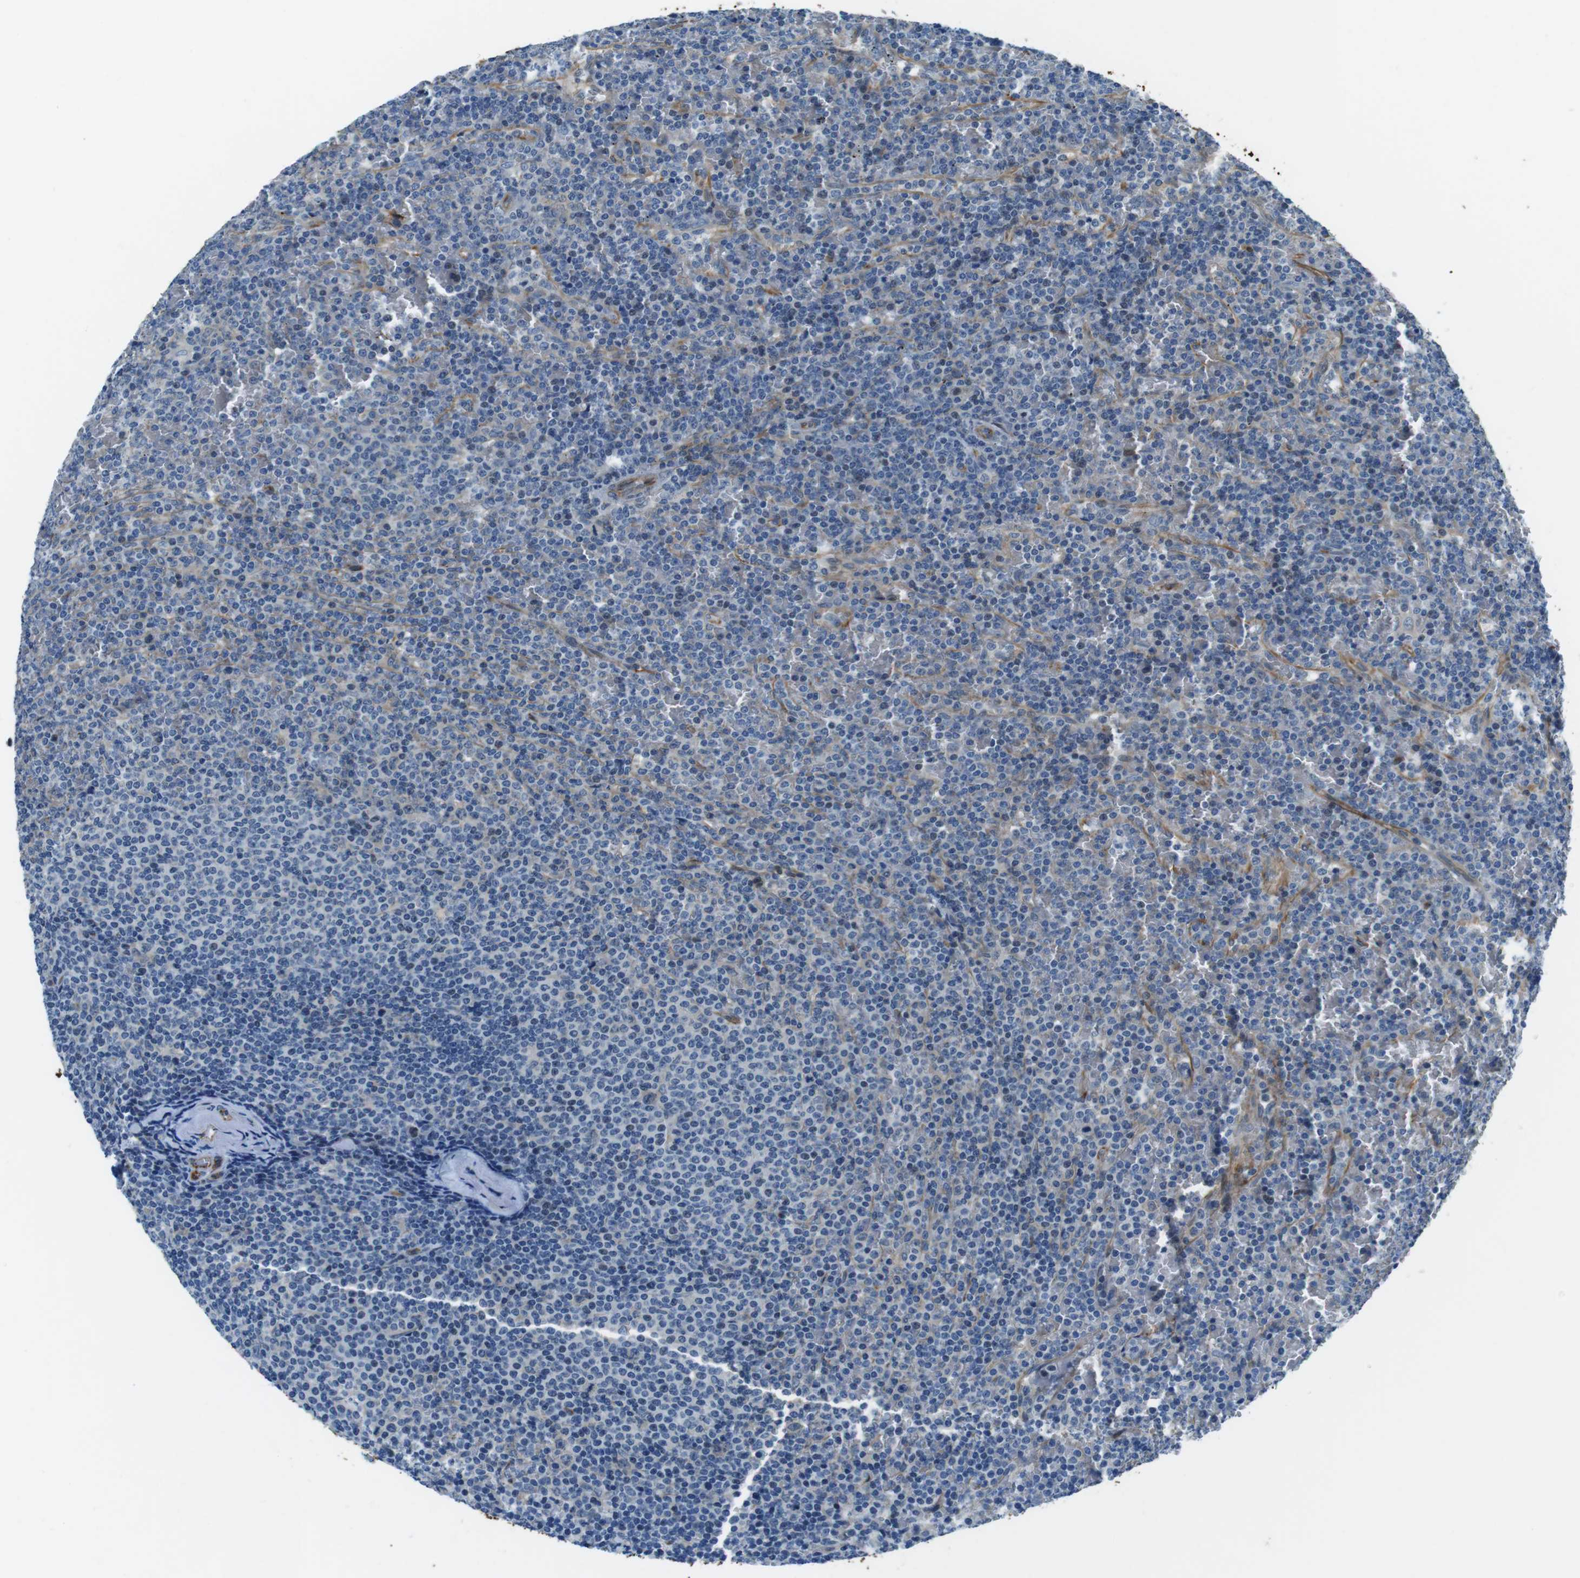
{"staining": {"intensity": "negative", "quantity": "none", "location": "none"}, "tissue": "lymphoma", "cell_type": "Tumor cells", "image_type": "cancer", "snomed": [{"axis": "morphology", "description": "Malignant lymphoma, non-Hodgkin's type, Low grade"}, {"axis": "topography", "description": "Spleen"}], "caption": "IHC image of neoplastic tissue: human lymphoma stained with DAB displays no significant protein positivity in tumor cells.", "gene": "LRRC49", "patient": {"sex": "female", "age": 77}}